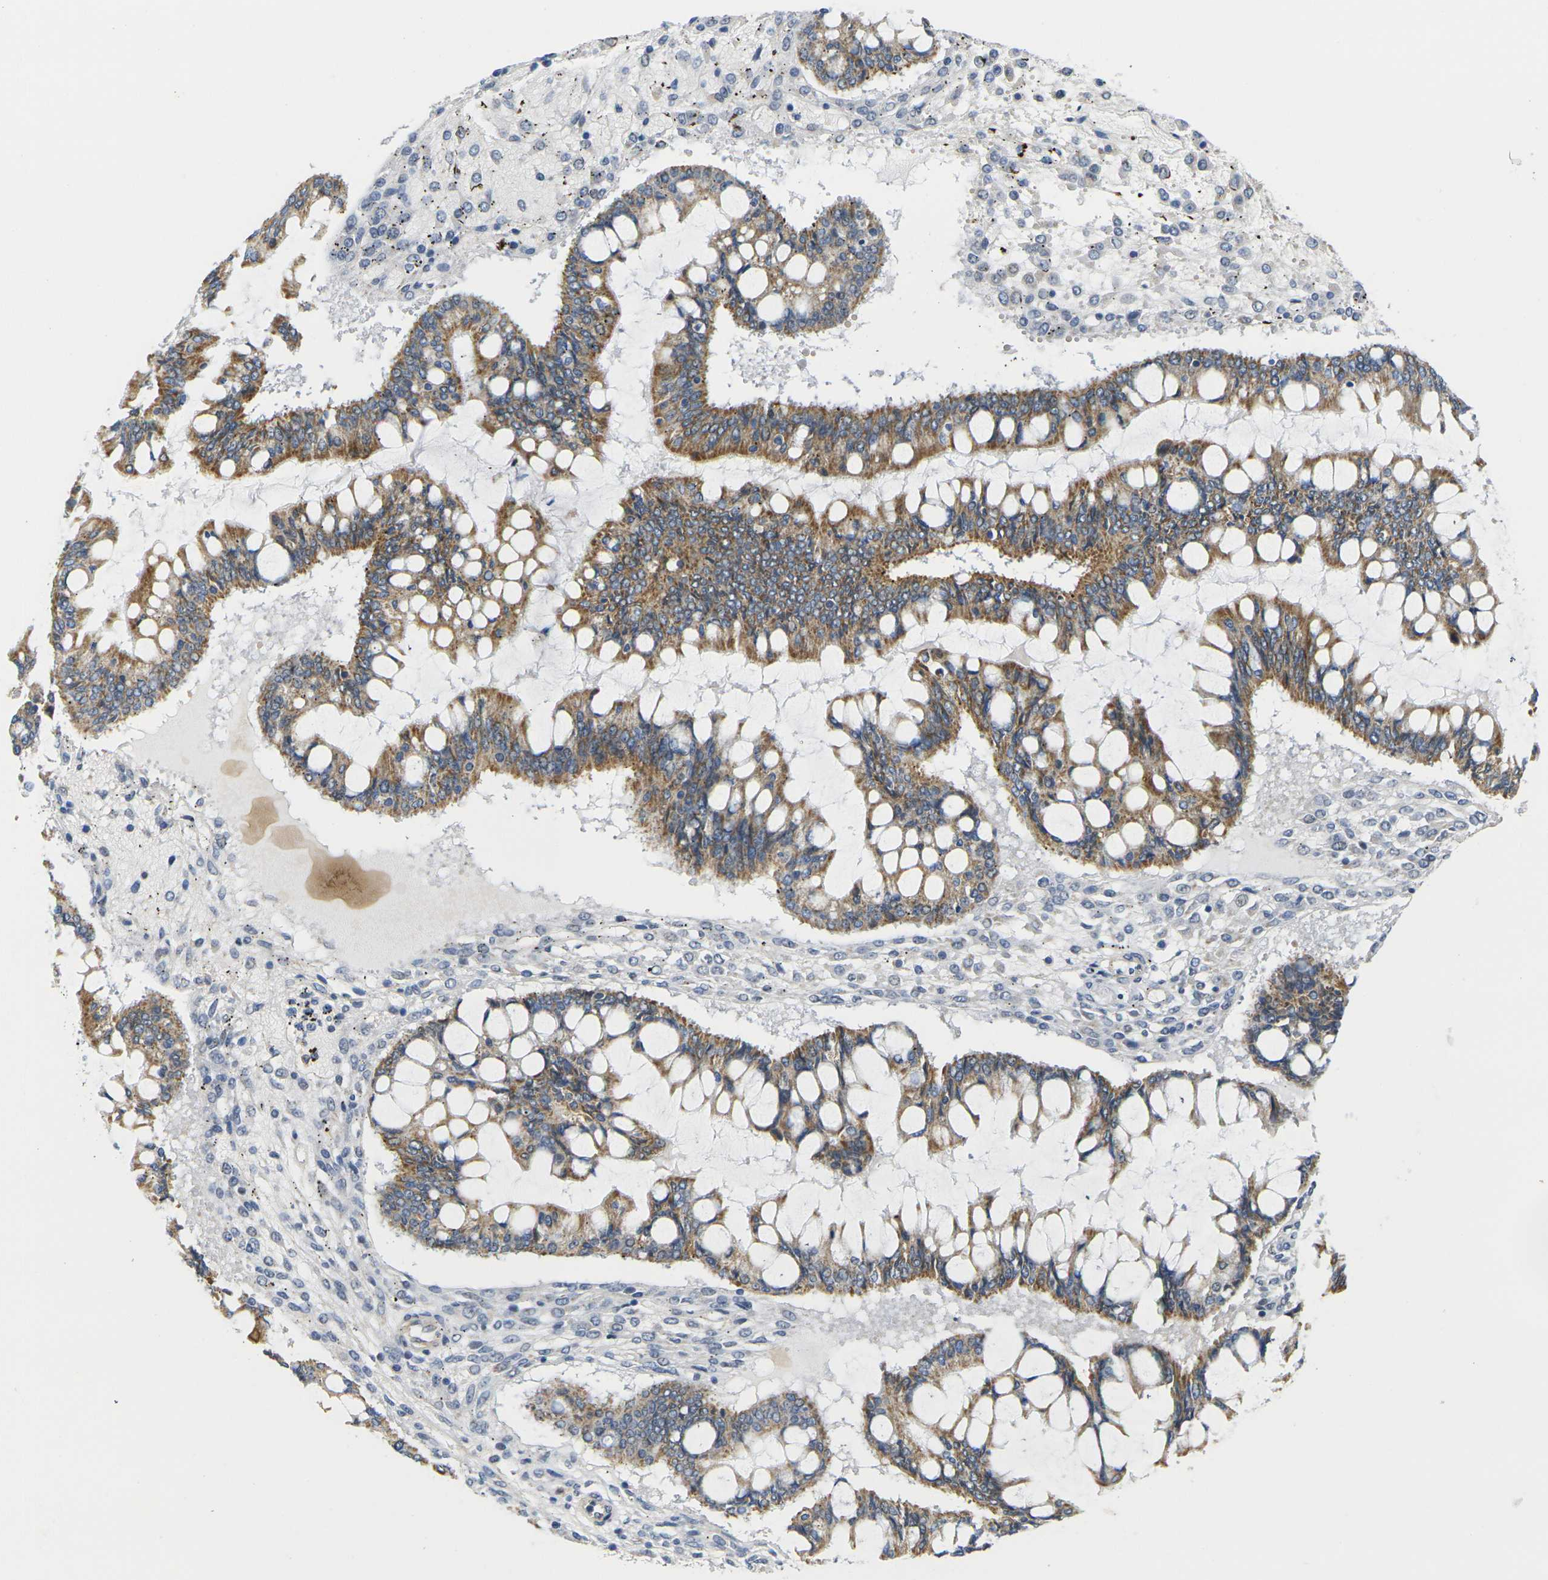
{"staining": {"intensity": "negative", "quantity": "none", "location": "none"}, "tissue": "ovarian cancer", "cell_type": "Tumor cells", "image_type": "cancer", "snomed": [{"axis": "morphology", "description": "Cystadenocarcinoma, mucinous, NOS"}, {"axis": "topography", "description": "Ovary"}], "caption": "Immunohistochemistry (IHC) micrograph of ovarian cancer (mucinous cystadenocarcinoma) stained for a protein (brown), which reveals no positivity in tumor cells.", "gene": "OTOF", "patient": {"sex": "female", "age": 73}}